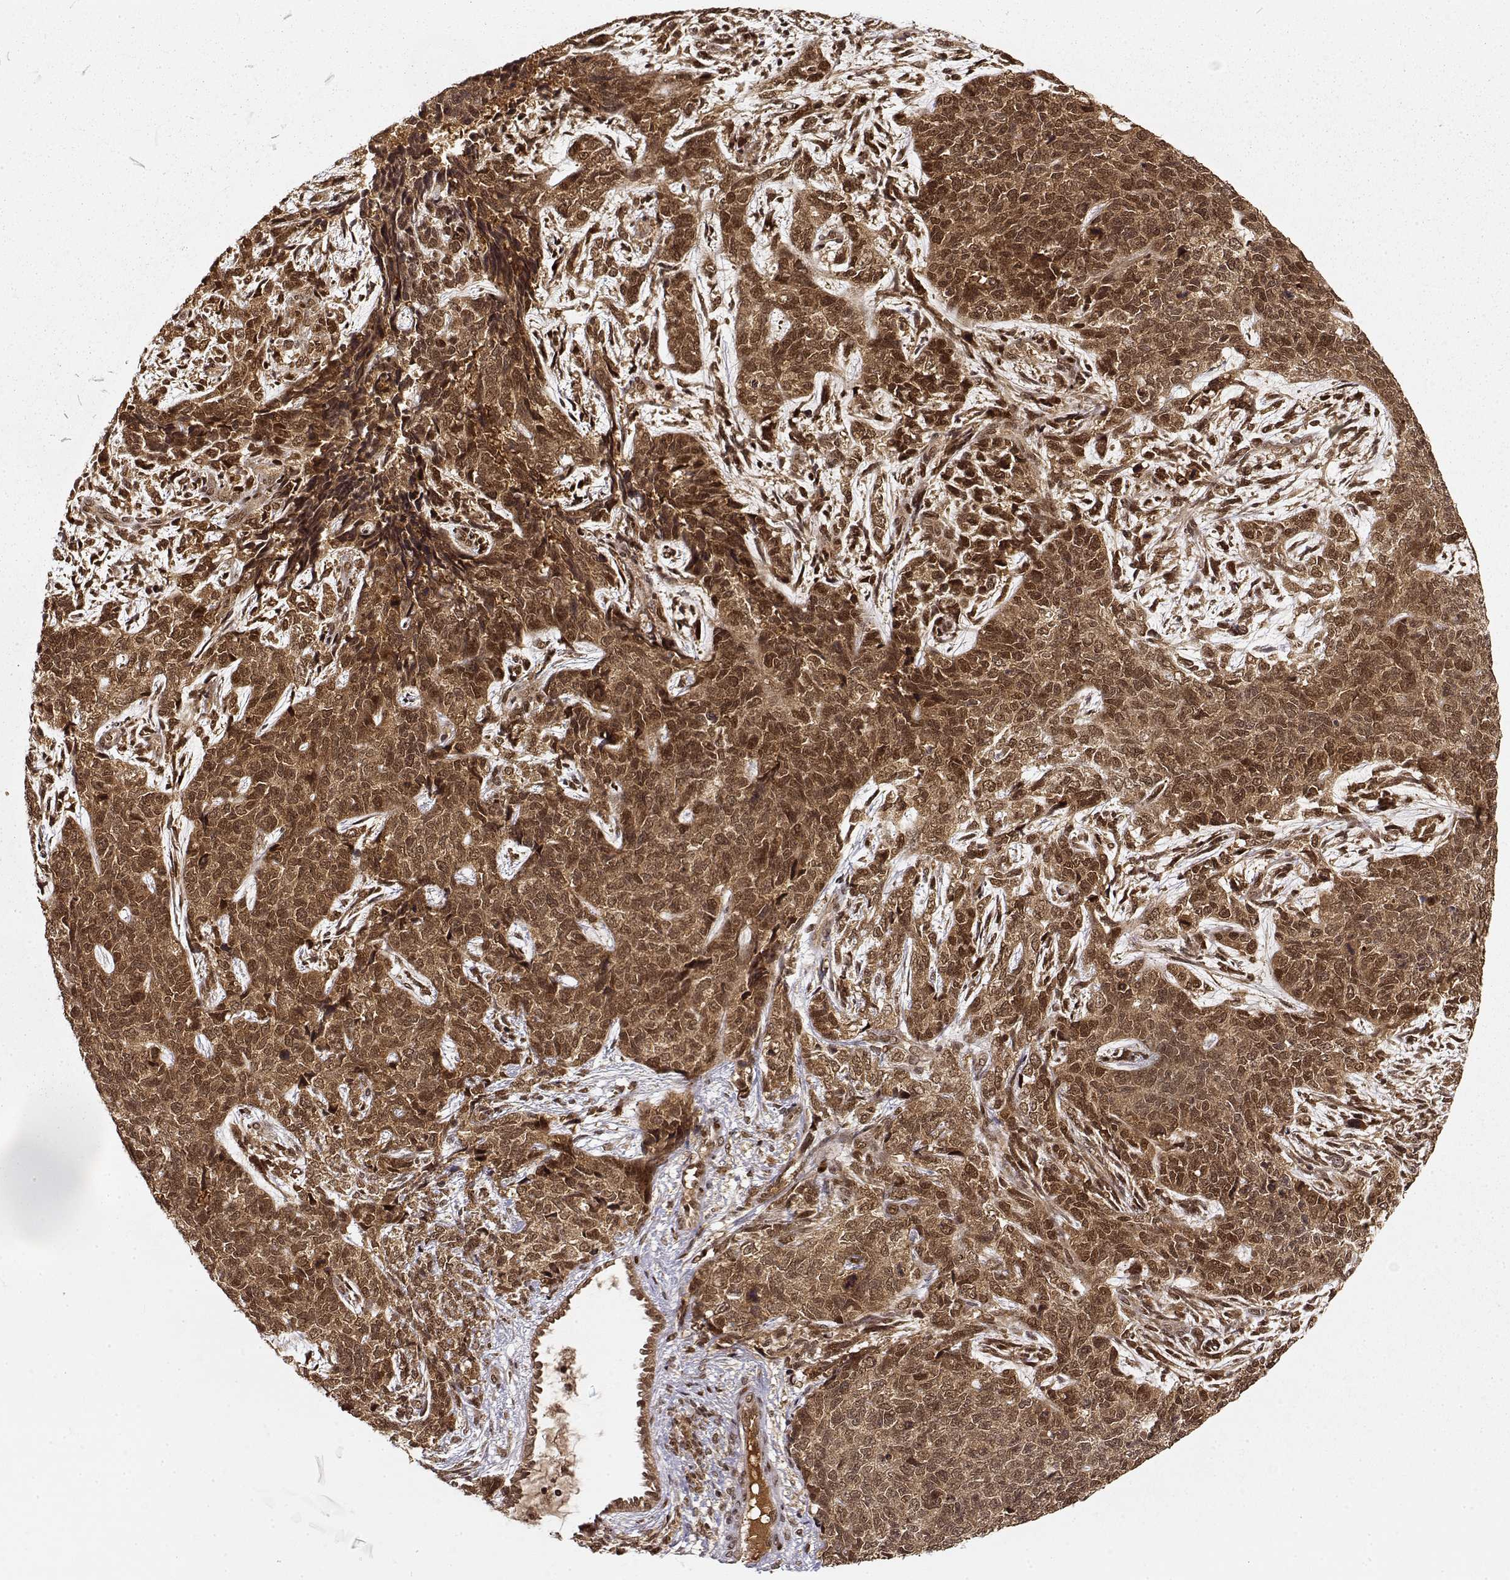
{"staining": {"intensity": "strong", "quantity": ">75%", "location": "cytoplasmic/membranous,nuclear"}, "tissue": "cervical cancer", "cell_type": "Tumor cells", "image_type": "cancer", "snomed": [{"axis": "morphology", "description": "Squamous cell carcinoma, NOS"}, {"axis": "topography", "description": "Cervix"}], "caption": "Immunohistochemistry (IHC) of human cervical cancer (squamous cell carcinoma) exhibits high levels of strong cytoplasmic/membranous and nuclear positivity in about >75% of tumor cells.", "gene": "MAEA", "patient": {"sex": "female", "age": 63}}